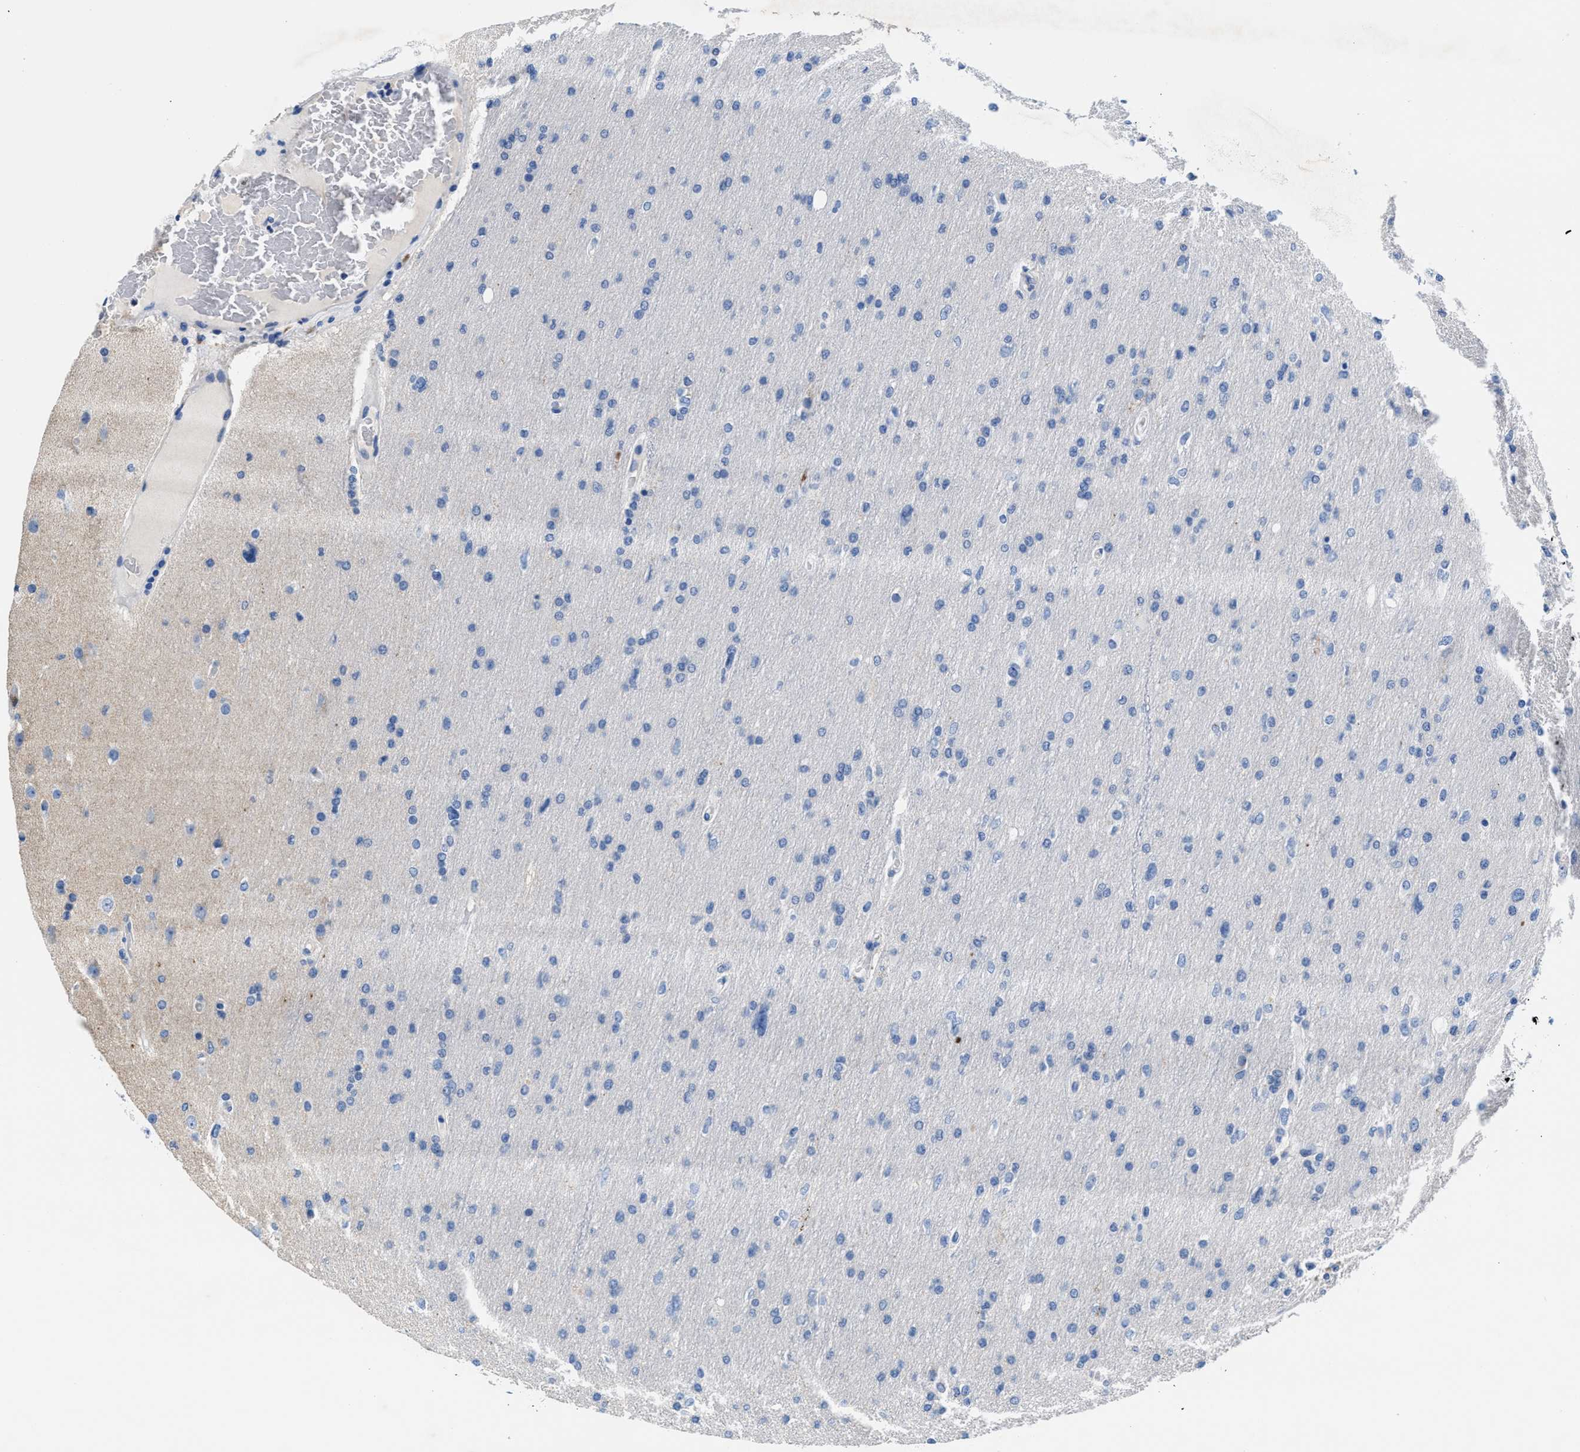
{"staining": {"intensity": "negative", "quantity": "none", "location": "none"}, "tissue": "glioma", "cell_type": "Tumor cells", "image_type": "cancer", "snomed": [{"axis": "morphology", "description": "Glioma, malignant, High grade"}, {"axis": "topography", "description": "Cerebral cortex"}], "caption": "Immunohistochemistry image of neoplastic tissue: human malignant glioma (high-grade) stained with DAB (3,3'-diaminobenzidine) reveals no significant protein positivity in tumor cells.", "gene": "SLFN13", "patient": {"sex": "female", "age": 36}}